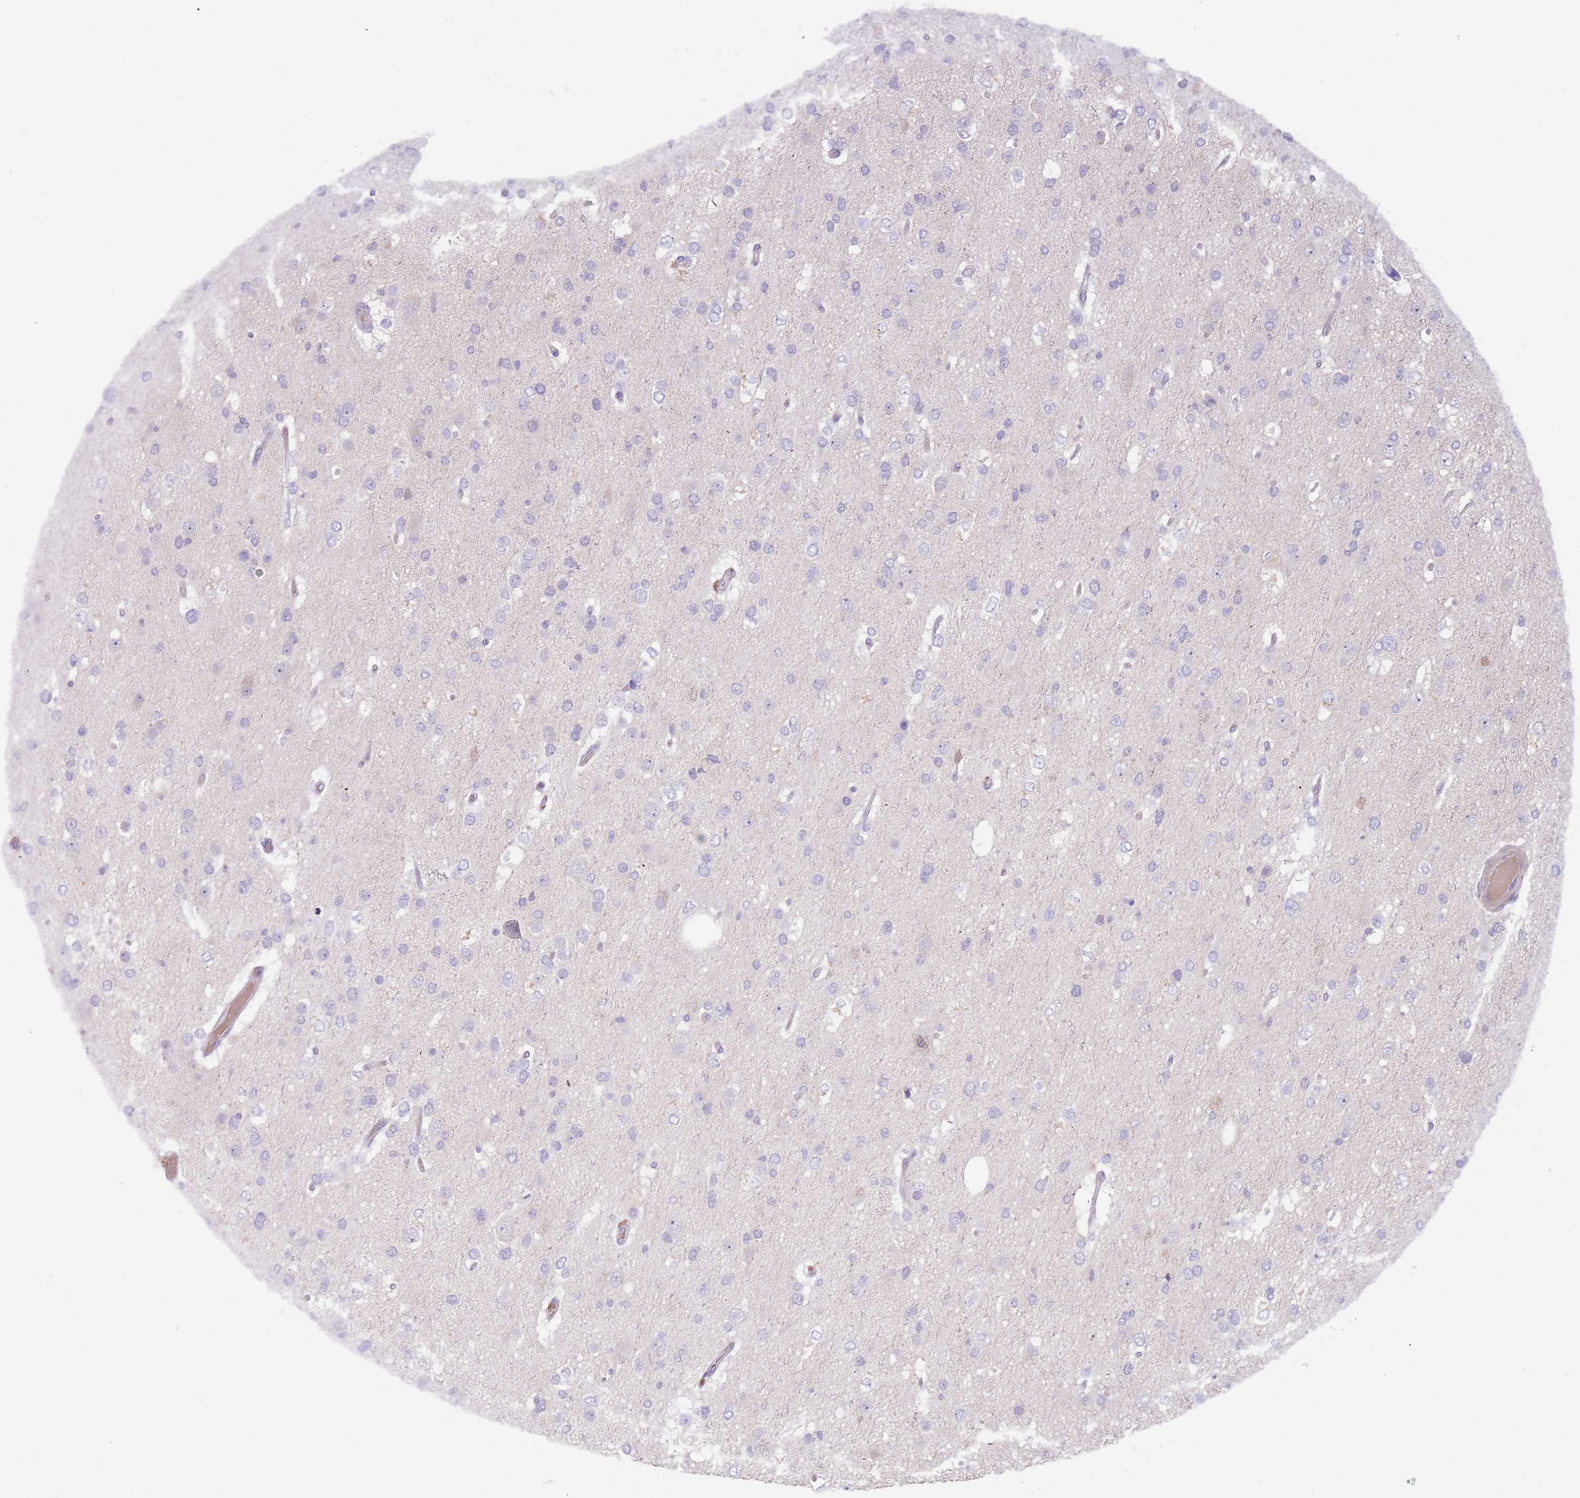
{"staining": {"intensity": "negative", "quantity": "none", "location": "none"}, "tissue": "glioma", "cell_type": "Tumor cells", "image_type": "cancer", "snomed": [{"axis": "morphology", "description": "Glioma, malignant, High grade"}, {"axis": "topography", "description": "Brain"}], "caption": "A micrograph of human glioma is negative for staining in tumor cells.", "gene": "PRAC1", "patient": {"sex": "male", "age": 53}}